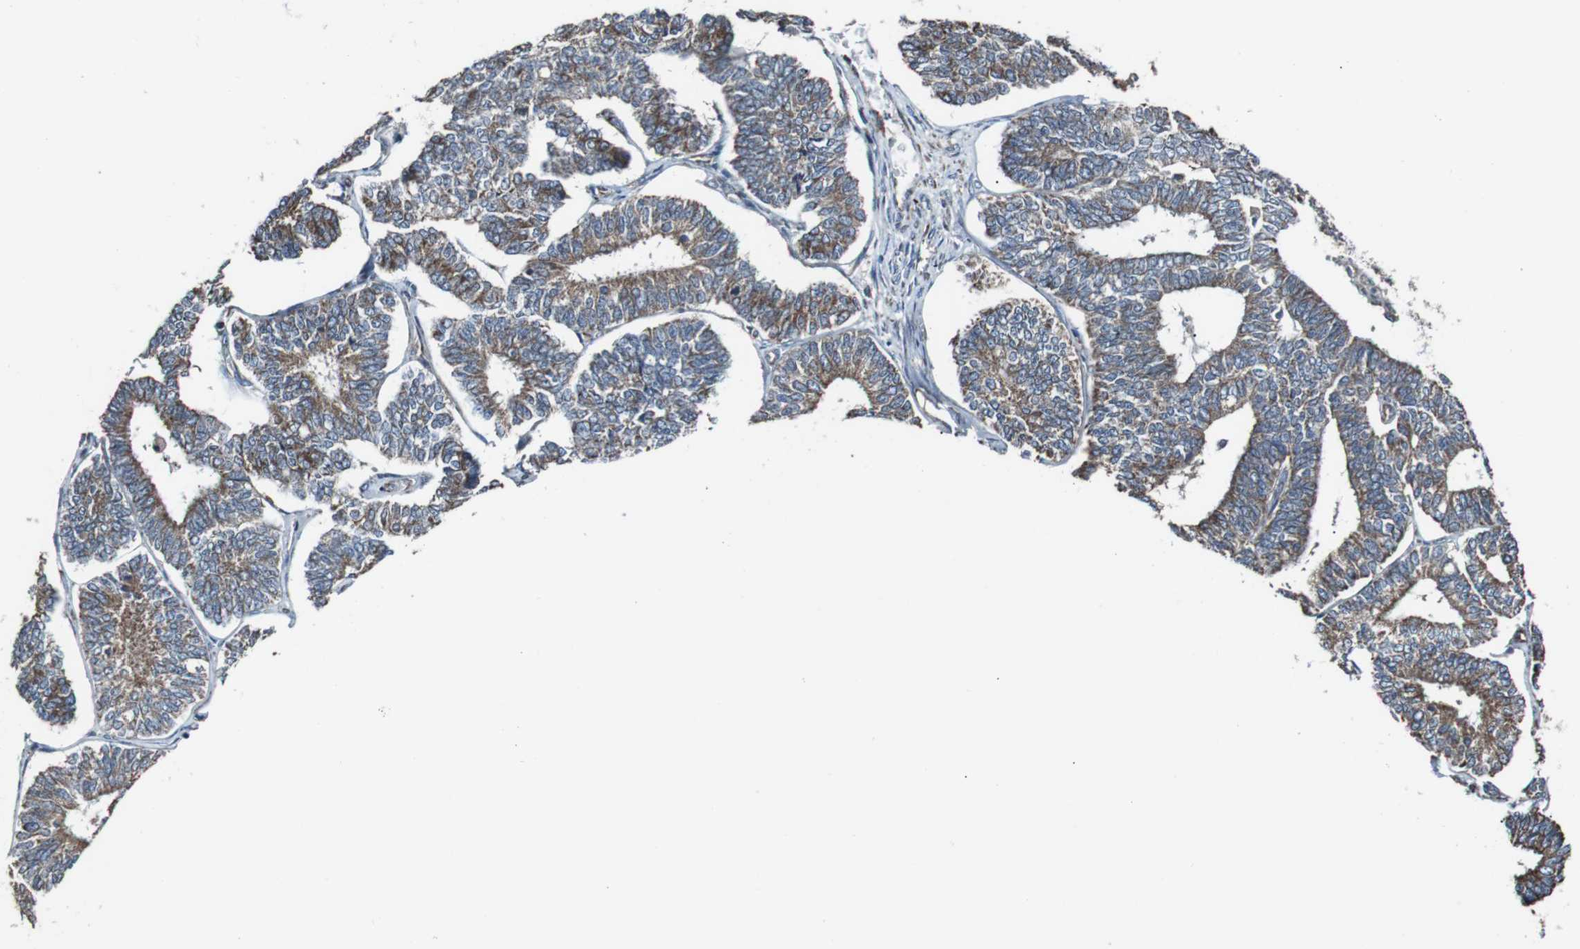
{"staining": {"intensity": "moderate", "quantity": ">75%", "location": "cytoplasmic/membranous"}, "tissue": "endometrial cancer", "cell_type": "Tumor cells", "image_type": "cancer", "snomed": [{"axis": "morphology", "description": "Adenocarcinoma, NOS"}, {"axis": "topography", "description": "Endometrium"}], "caption": "Tumor cells reveal medium levels of moderate cytoplasmic/membranous positivity in about >75% of cells in human endometrial cancer. (DAB (3,3'-diaminobenzidine) = brown stain, brightfield microscopy at high magnification).", "gene": "CISD2", "patient": {"sex": "female", "age": 70}}